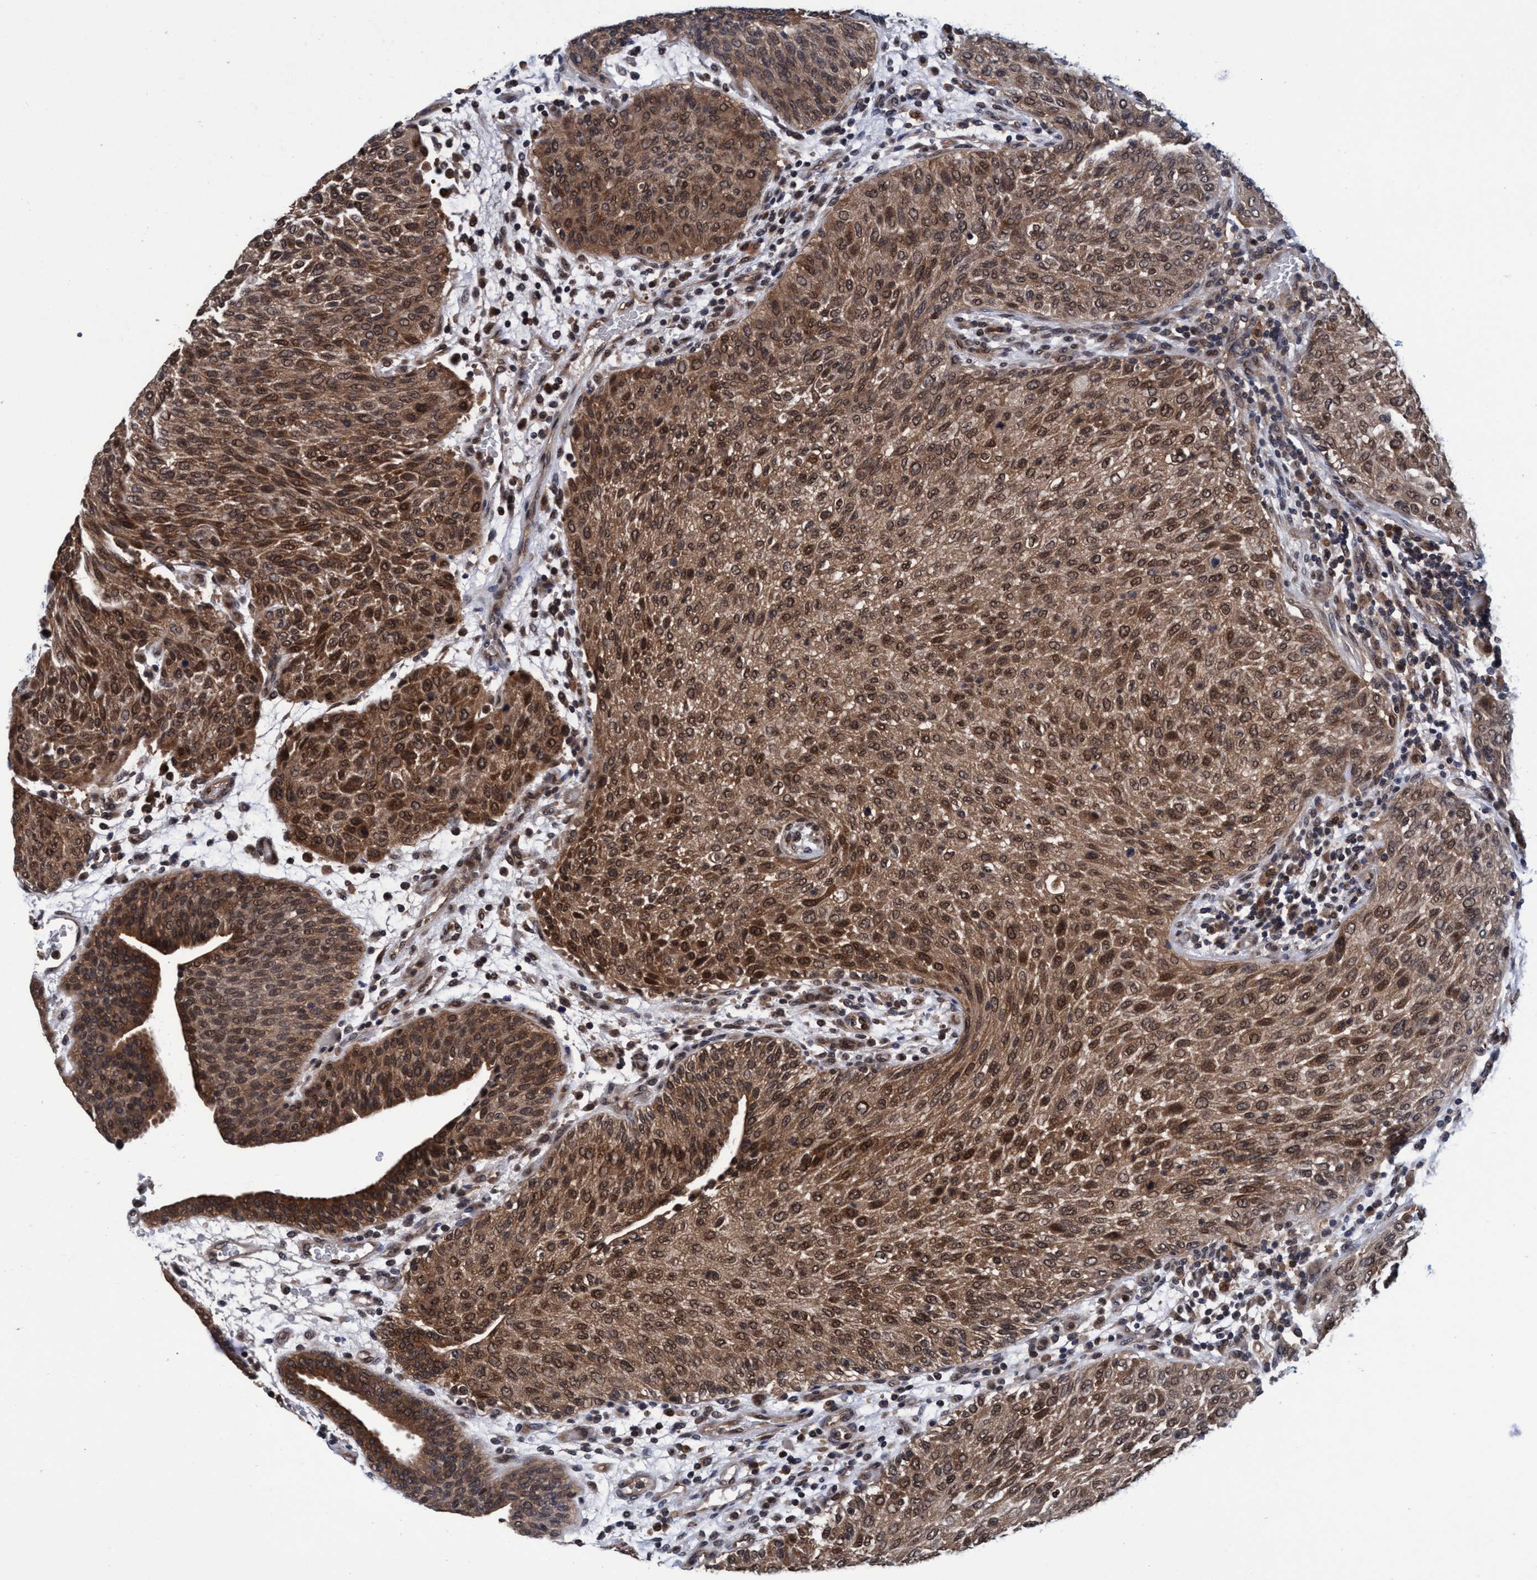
{"staining": {"intensity": "moderate", "quantity": ">75%", "location": "cytoplasmic/membranous,nuclear"}, "tissue": "urothelial cancer", "cell_type": "Tumor cells", "image_type": "cancer", "snomed": [{"axis": "morphology", "description": "Urothelial carcinoma, Low grade"}, {"axis": "morphology", "description": "Urothelial carcinoma, High grade"}, {"axis": "topography", "description": "Urinary bladder"}], "caption": "Protein expression analysis of human urothelial carcinoma (low-grade) reveals moderate cytoplasmic/membranous and nuclear positivity in approximately >75% of tumor cells. (Brightfield microscopy of DAB IHC at high magnification).", "gene": "PSMD12", "patient": {"sex": "male", "age": 35}}